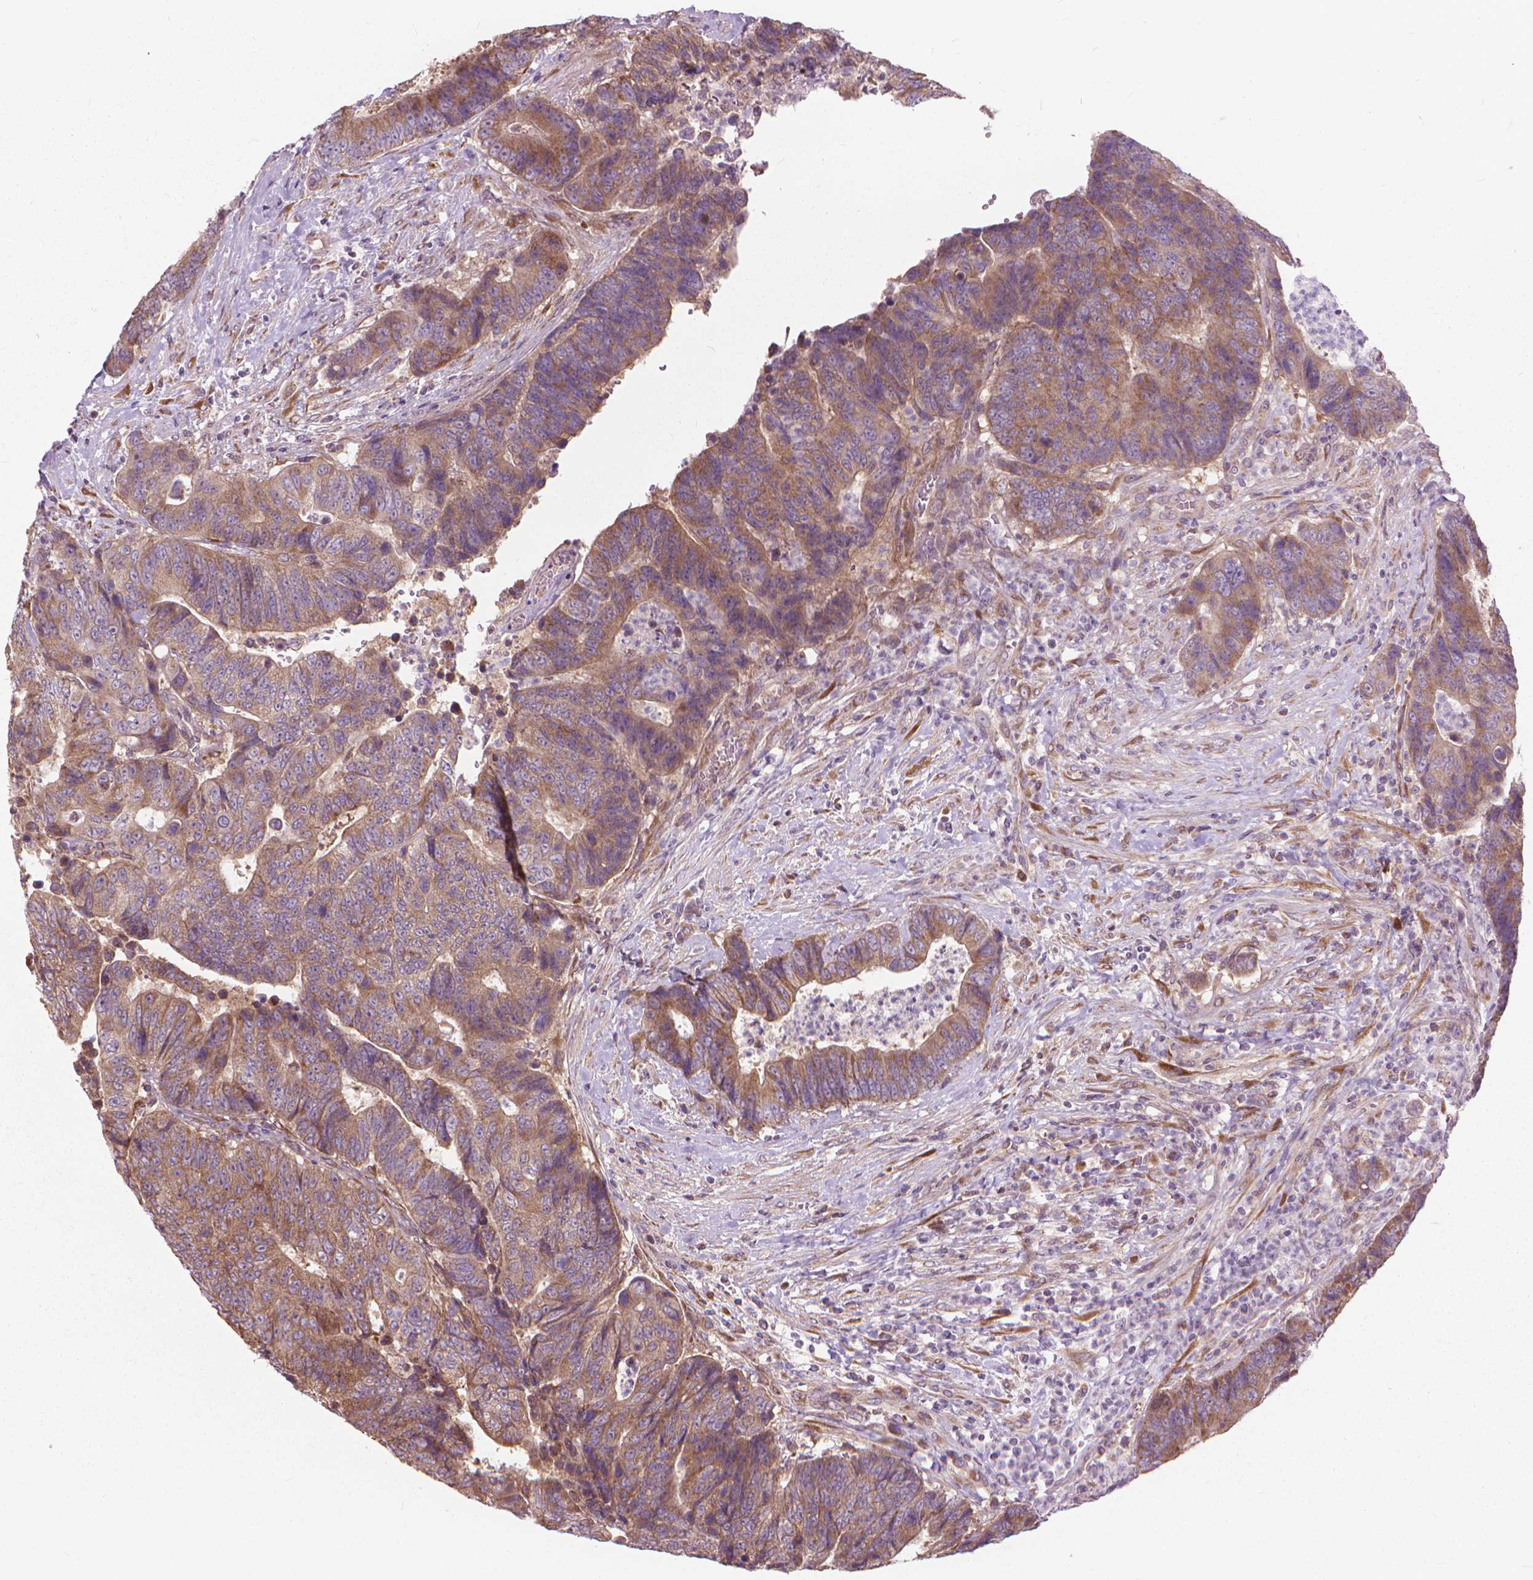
{"staining": {"intensity": "moderate", "quantity": ">75%", "location": "cytoplasmic/membranous"}, "tissue": "colorectal cancer", "cell_type": "Tumor cells", "image_type": "cancer", "snomed": [{"axis": "morphology", "description": "Adenocarcinoma, NOS"}, {"axis": "topography", "description": "Colon"}], "caption": "Colorectal cancer stained with DAB IHC demonstrates medium levels of moderate cytoplasmic/membranous positivity in approximately >75% of tumor cells. The staining was performed using DAB, with brown indicating positive protein expression. Nuclei are stained blue with hematoxylin.", "gene": "NUDT1", "patient": {"sex": "female", "age": 48}}